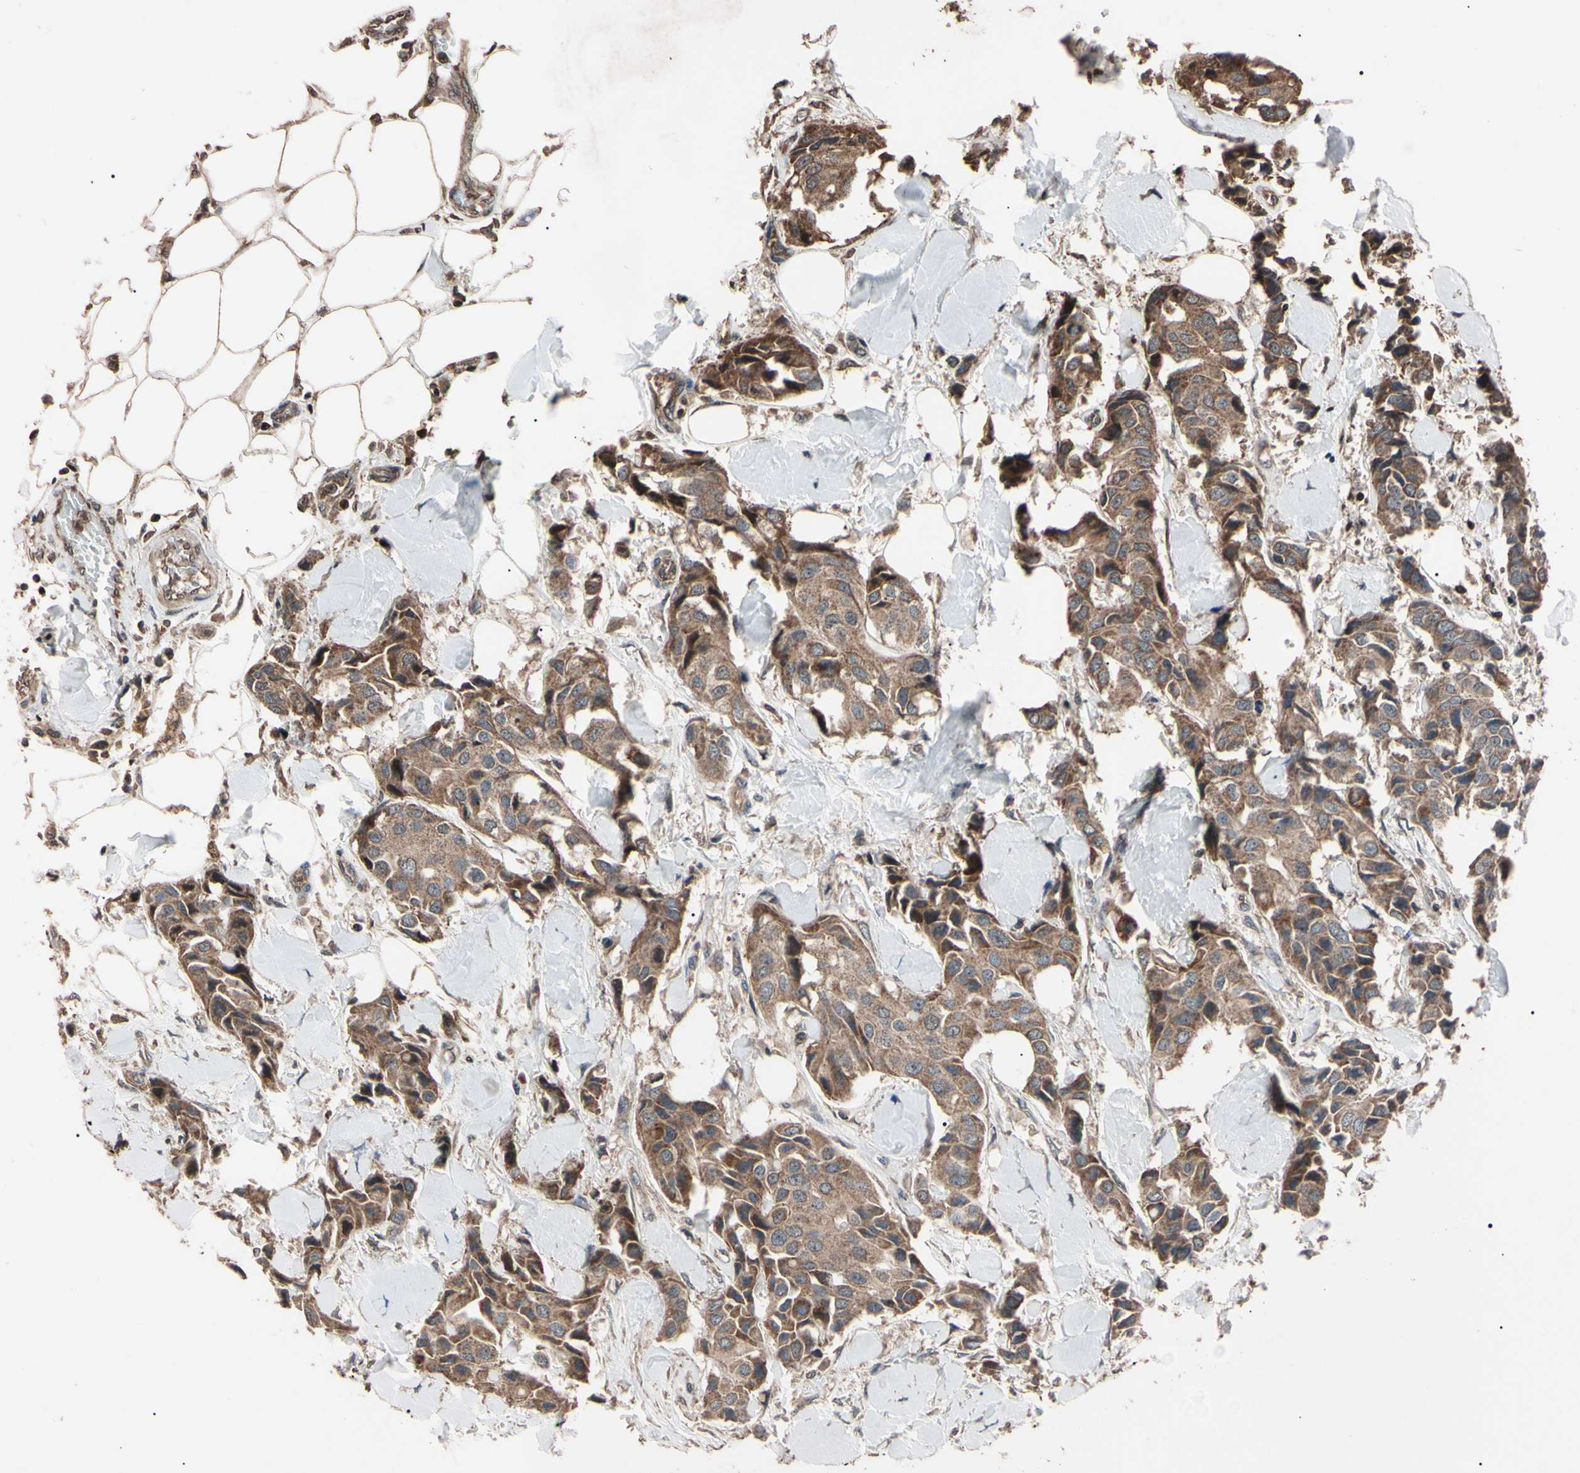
{"staining": {"intensity": "weak", "quantity": ">75%", "location": "cytoplasmic/membranous"}, "tissue": "breast cancer", "cell_type": "Tumor cells", "image_type": "cancer", "snomed": [{"axis": "morphology", "description": "Duct carcinoma"}, {"axis": "topography", "description": "Breast"}], "caption": "This micrograph exhibits IHC staining of breast cancer (infiltrating ductal carcinoma), with low weak cytoplasmic/membranous positivity in about >75% of tumor cells.", "gene": "TNFRSF1A", "patient": {"sex": "female", "age": 80}}